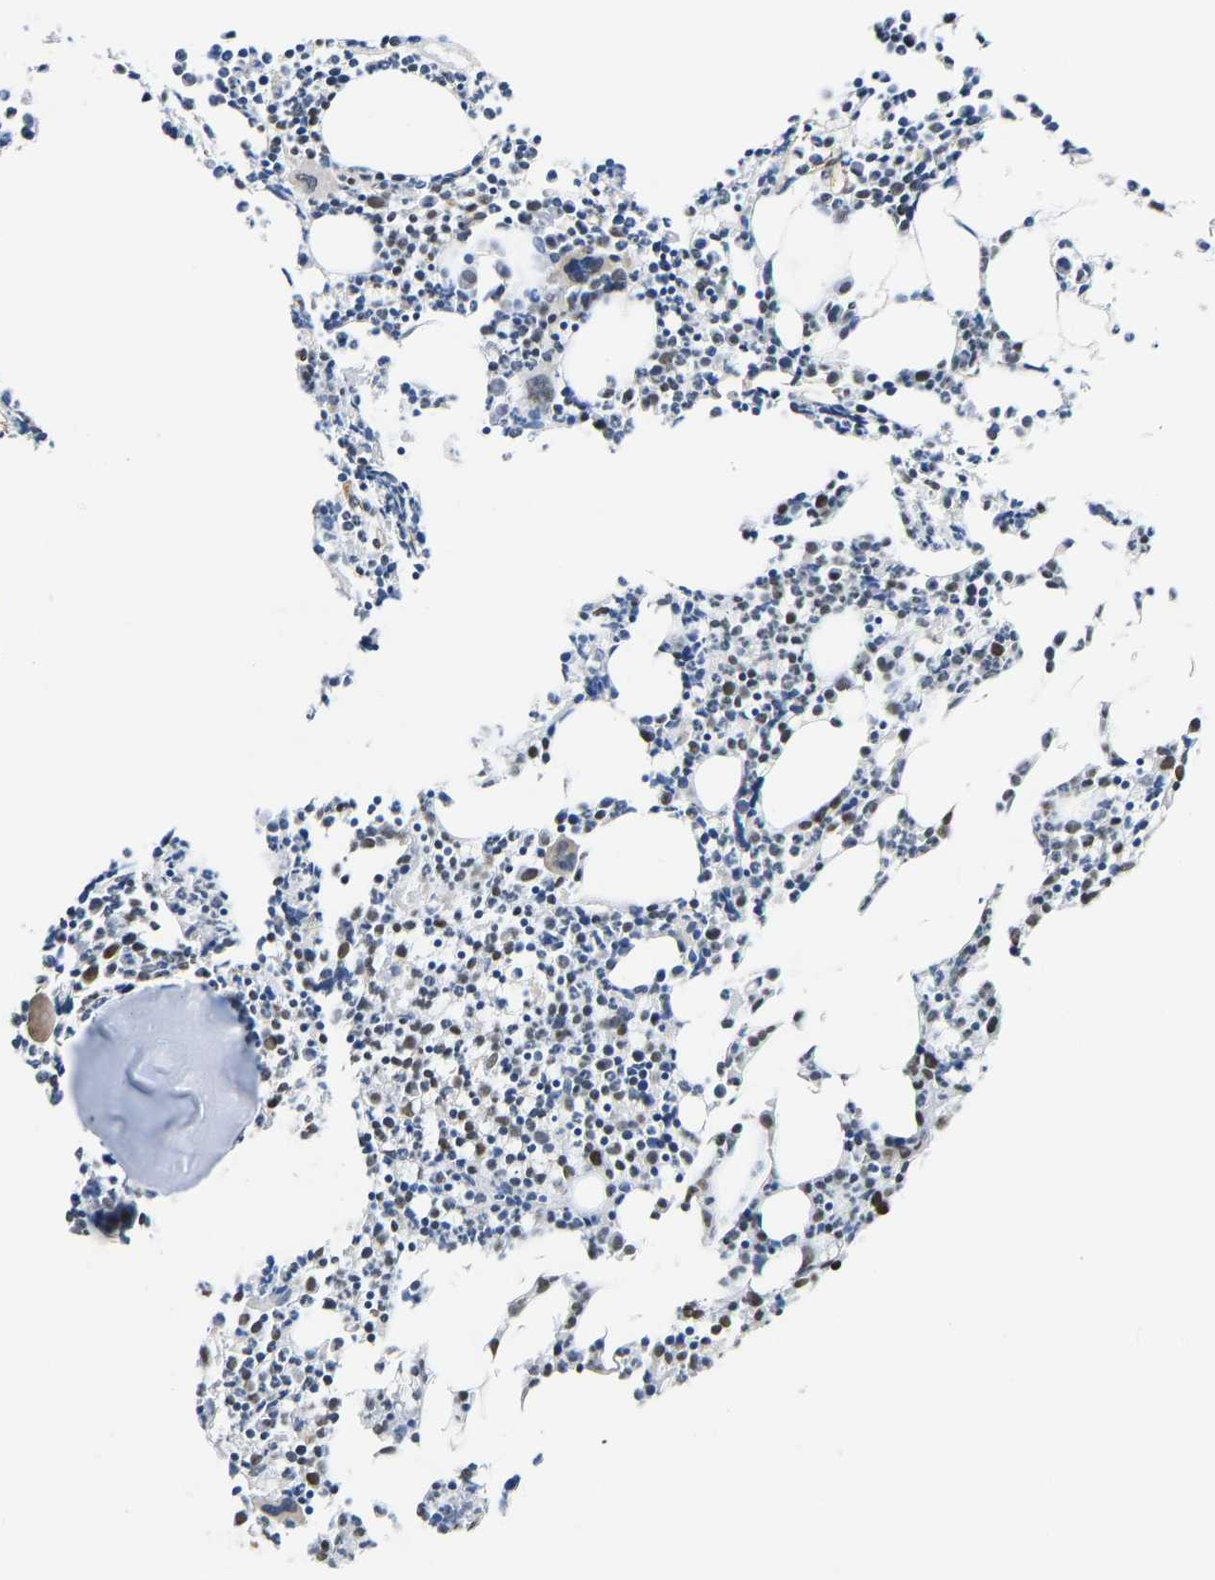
{"staining": {"intensity": "strong", "quantity": "25%-75%", "location": "nuclear"}, "tissue": "bone marrow", "cell_type": "Hematopoietic cells", "image_type": "normal", "snomed": [{"axis": "morphology", "description": "Normal tissue, NOS"}, {"axis": "morphology", "description": "Inflammation, NOS"}, {"axis": "topography", "description": "Bone marrow"}], "caption": "Approximately 25%-75% of hematopoietic cells in normal bone marrow demonstrate strong nuclear protein expression as visualized by brown immunohistochemical staining.", "gene": "ZSCAN20", "patient": {"sex": "female", "age": 53}}